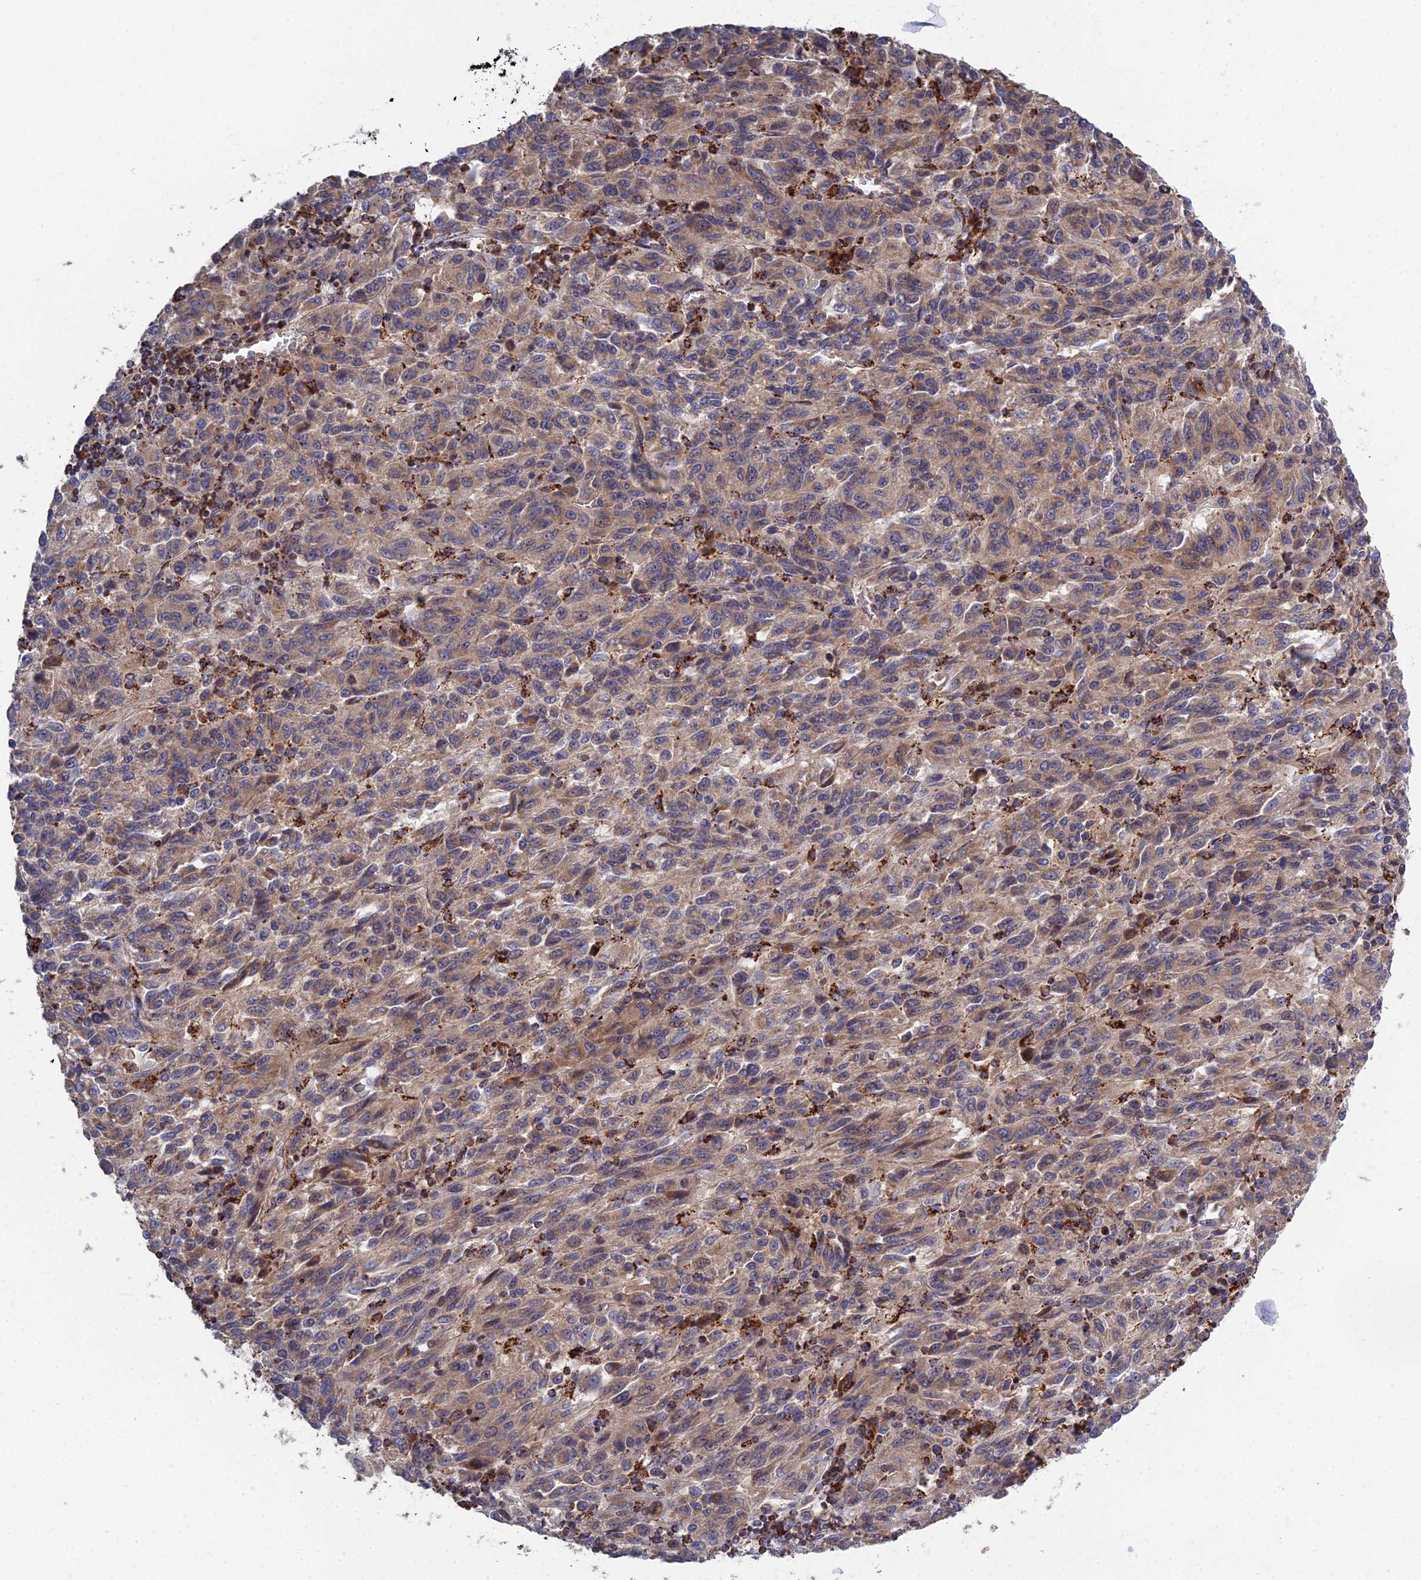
{"staining": {"intensity": "weak", "quantity": ">75%", "location": "cytoplasmic/membranous"}, "tissue": "melanoma", "cell_type": "Tumor cells", "image_type": "cancer", "snomed": [{"axis": "morphology", "description": "Malignant melanoma, Metastatic site"}, {"axis": "topography", "description": "Lung"}], "caption": "Immunohistochemical staining of melanoma shows low levels of weak cytoplasmic/membranous protein expression in approximately >75% of tumor cells.", "gene": "RIC8B", "patient": {"sex": "male", "age": 64}}